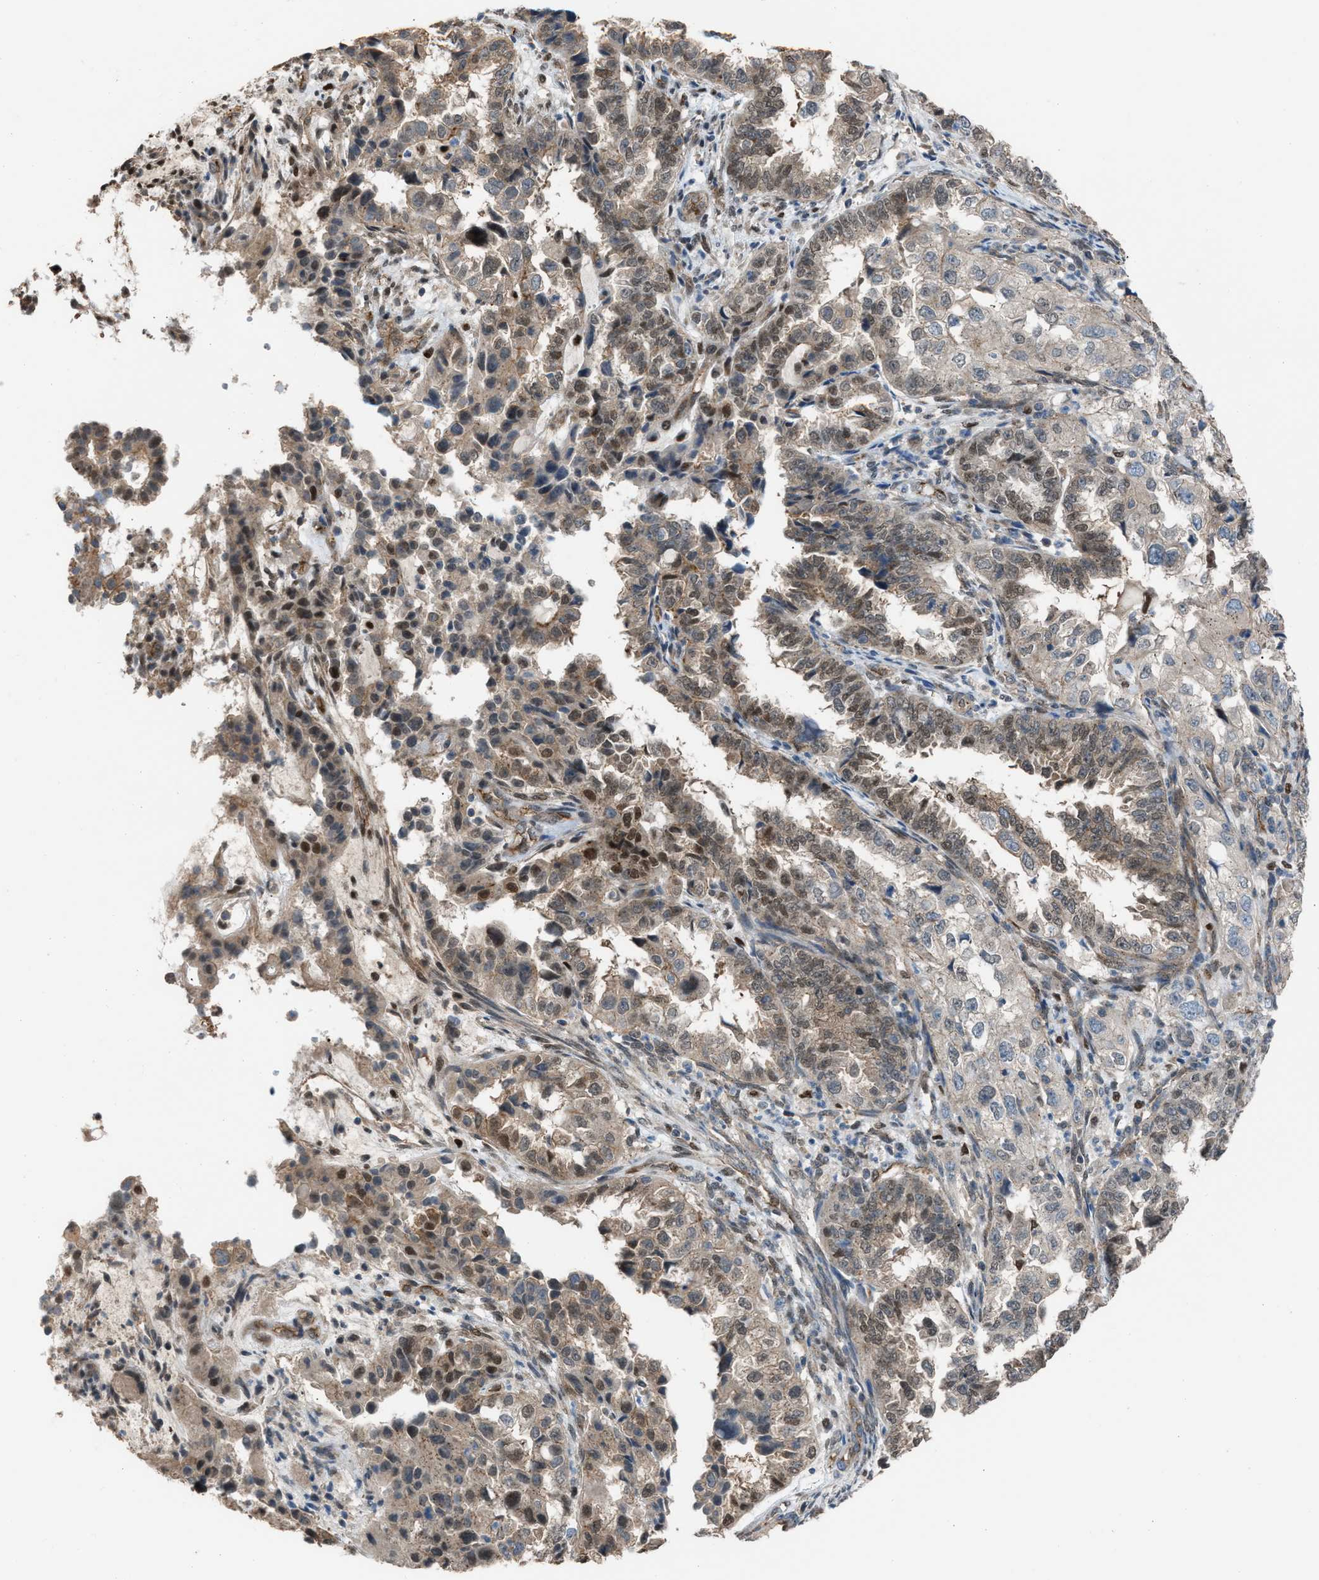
{"staining": {"intensity": "moderate", "quantity": "25%-75%", "location": "cytoplasmic/membranous,nuclear"}, "tissue": "endometrial cancer", "cell_type": "Tumor cells", "image_type": "cancer", "snomed": [{"axis": "morphology", "description": "Adenocarcinoma, NOS"}, {"axis": "topography", "description": "Endometrium"}], "caption": "Protein analysis of endometrial cancer tissue demonstrates moderate cytoplasmic/membranous and nuclear positivity in about 25%-75% of tumor cells. Nuclei are stained in blue.", "gene": "CRTC1", "patient": {"sex": "female", "age": 85}}